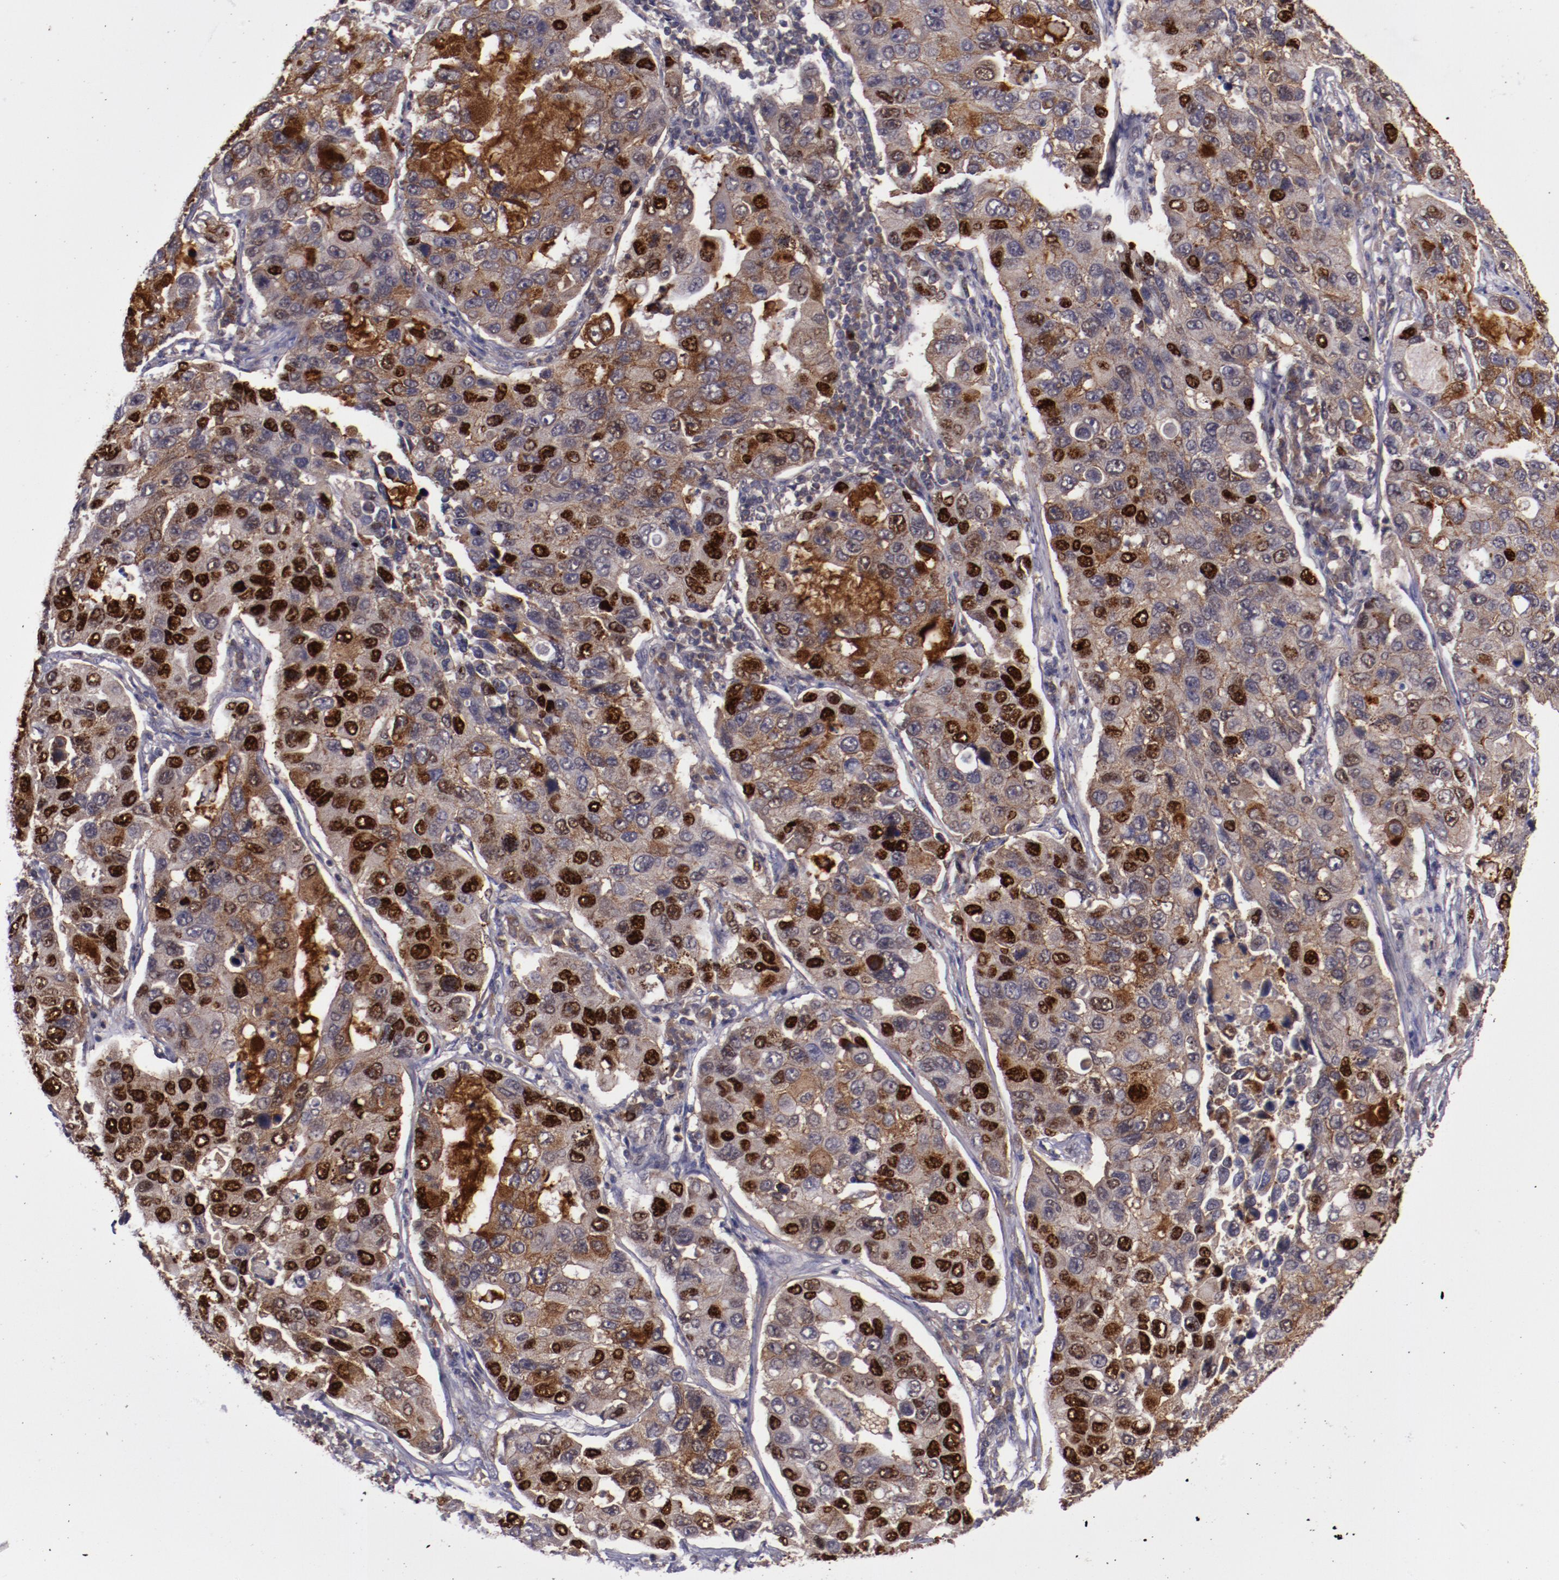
{"staining": {"intensity": "strong", "quantity": ">75%", "location": "cytoplasmic/membranous,nuclear"}, "tissue": "lung cancer", "cell_type": "Tumor cells", "image_type": "cancer", "snomed": [{"axis": "morphology", "description": "Adenocarcinoma, NOS"}, {"axis": "topography", "description": "Lung"}], "caption": "Immunohistochemistry (IHC) staining of lung cancer (adenocarcinoma), which displays high levels of strong cytoplasmic/membranous and nuclear positivity in about >75% of tumor cells indicating strong cytoplasmic/membranous and nuclear protein positivity. The staining was performed using DAB (brown) for protein detection and nuclei were counterstained in hematoxylin (blue).", "gene": "FTSJ1", "patient": {"sex": "male", "age": 64}}